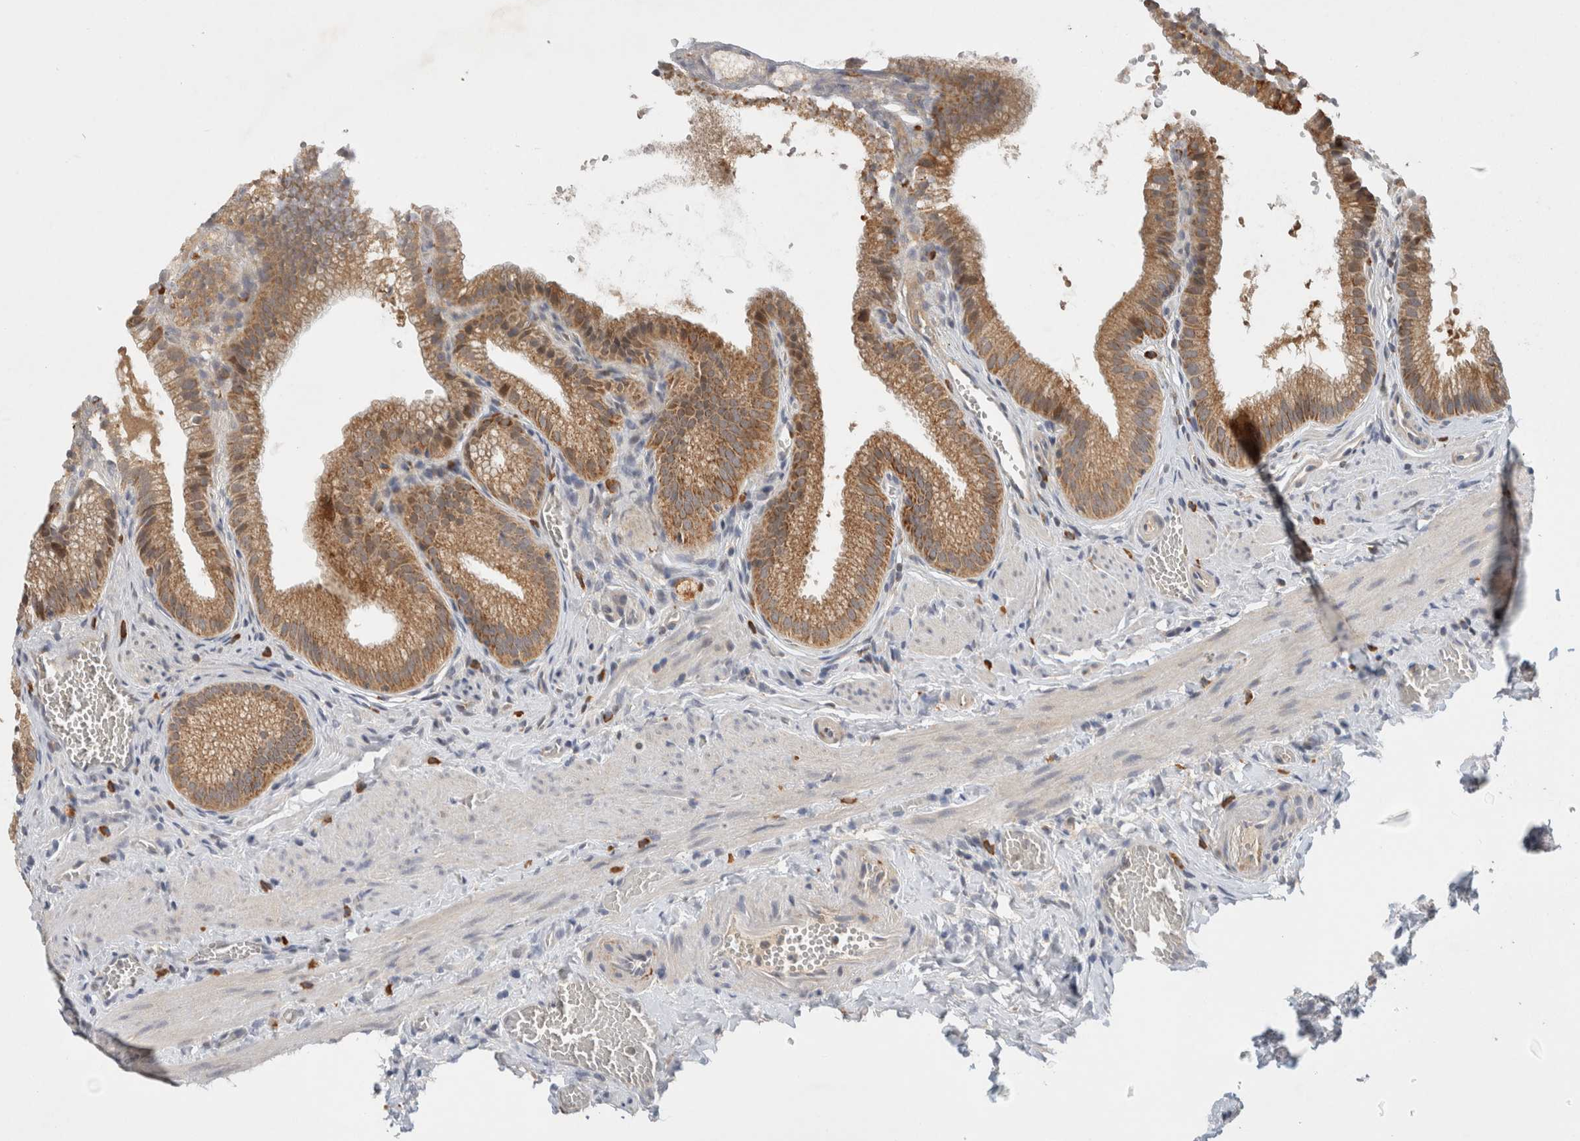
{"staining": {"intensity": "strong", "quantity": ">75%", "location": "cytoplasmic/membranous"}, "tissue": "gallbladder", "cell_type": "Glandular cells", "image_type": "normal", "snomed": [{"axis": "morphology", "description": "Normal tissue, NOS"}, {"axis": "topography", "description": "Gallbladder"}], "caption": "Immunohistochemical staining of unremarkable gallbladder demonstrates strong cytoplasmic/membranous protein staining in approximately >75% of glandular cells.", "gene": "AMPD1", "patient": {"sex": "male", "age": 38}}